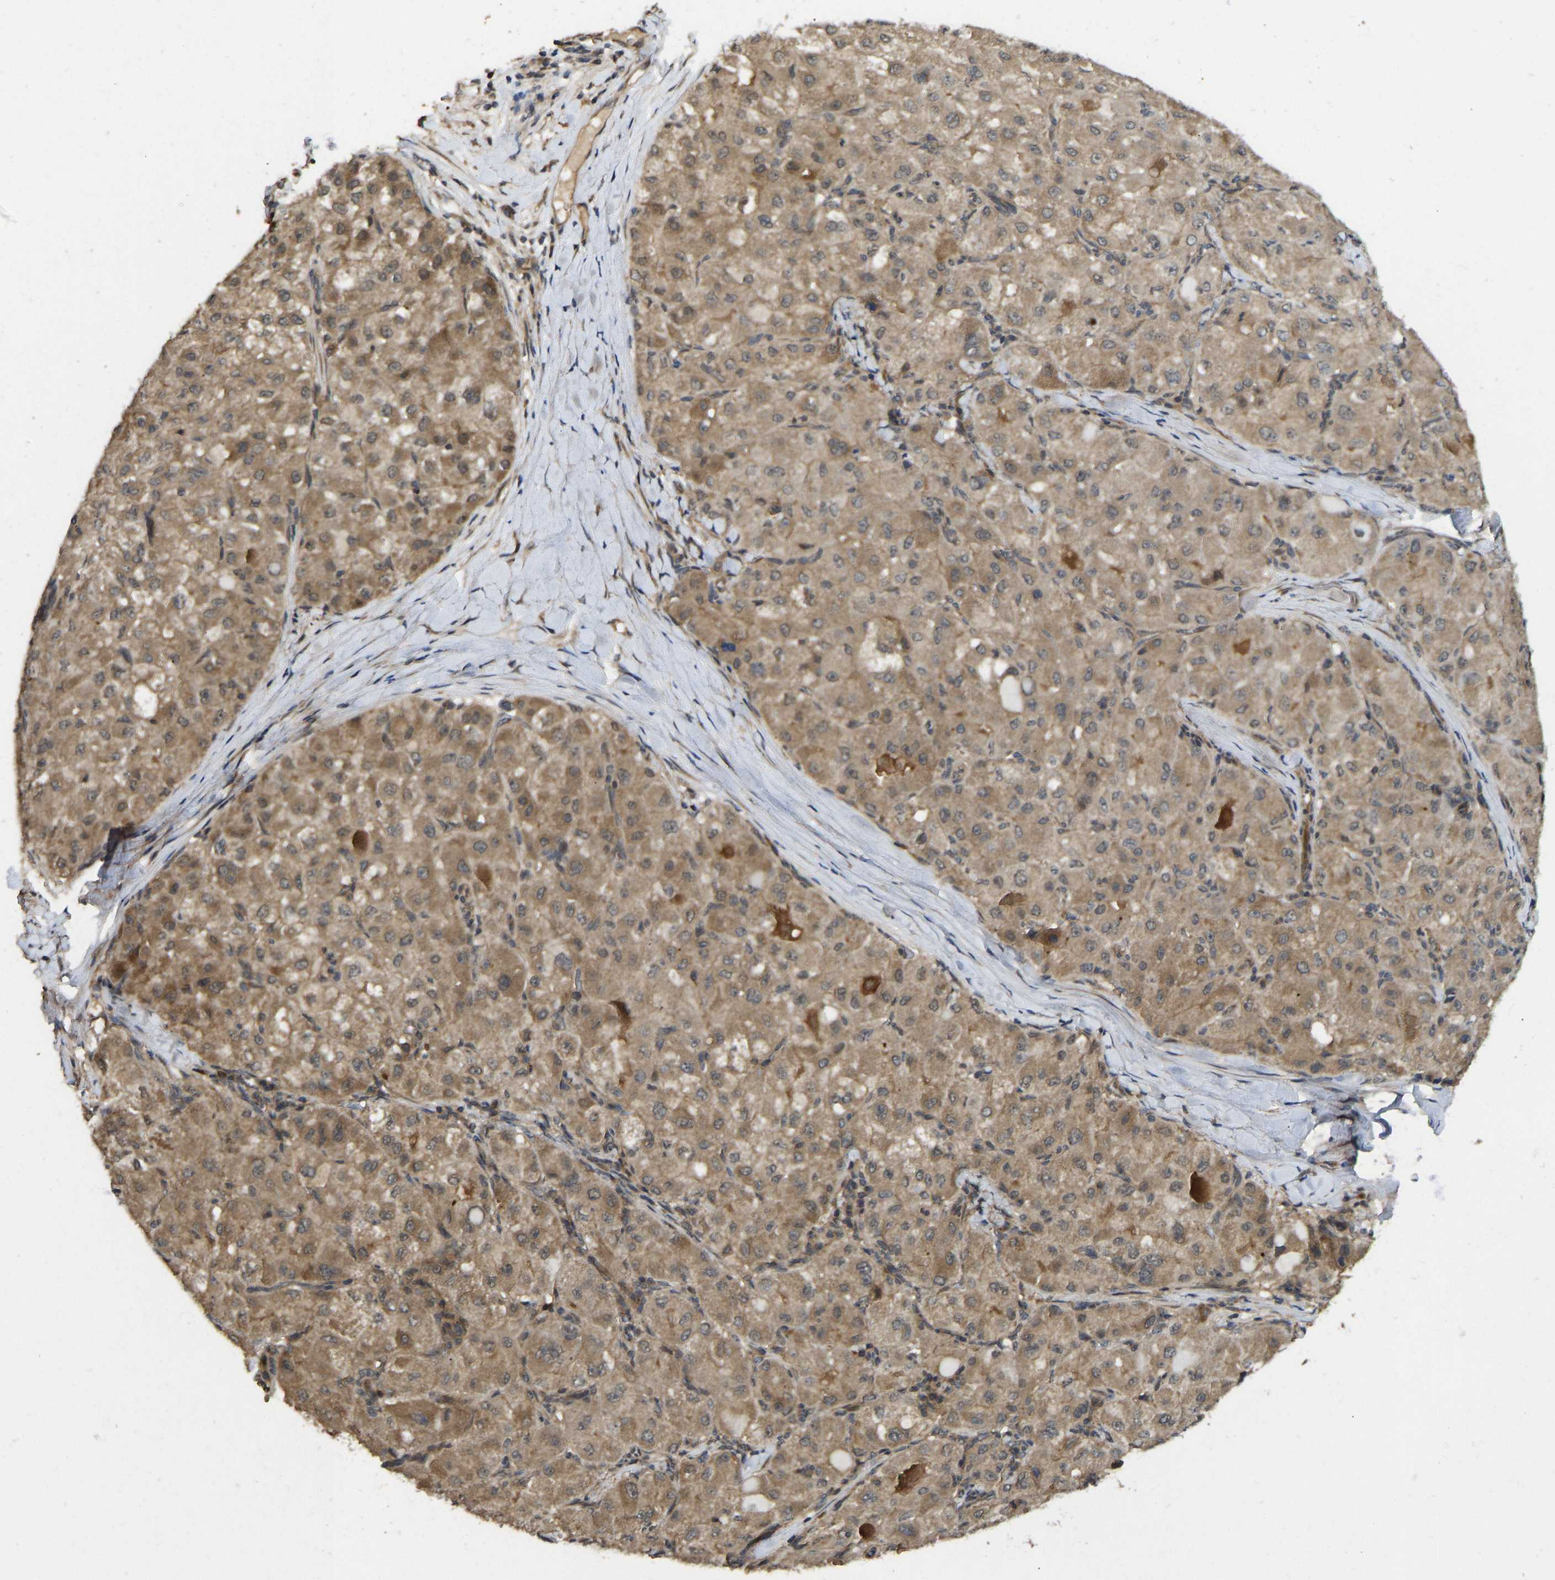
{"staining": {"intensity": "moderate", "quantity": ">75%", "location": "cytoplasmic/membranous"}, "tissue": "liver cancer", "cell_type": "Tumor cells", "image_type": "cancer", "snomed": [{"axis": "morphology", "description": "Carcinoma, Hepatocellular, NOS"}, {"axis": "topography", "description": "Liver"}], "caption": "Human liver cancer stained for a protein (brown) exhibits moderate cytoplasmic/membranous positive staining in about >75% of tumor cells.", "gene": "NDRG3", "patient": {"sex": "male", "age": 80}}